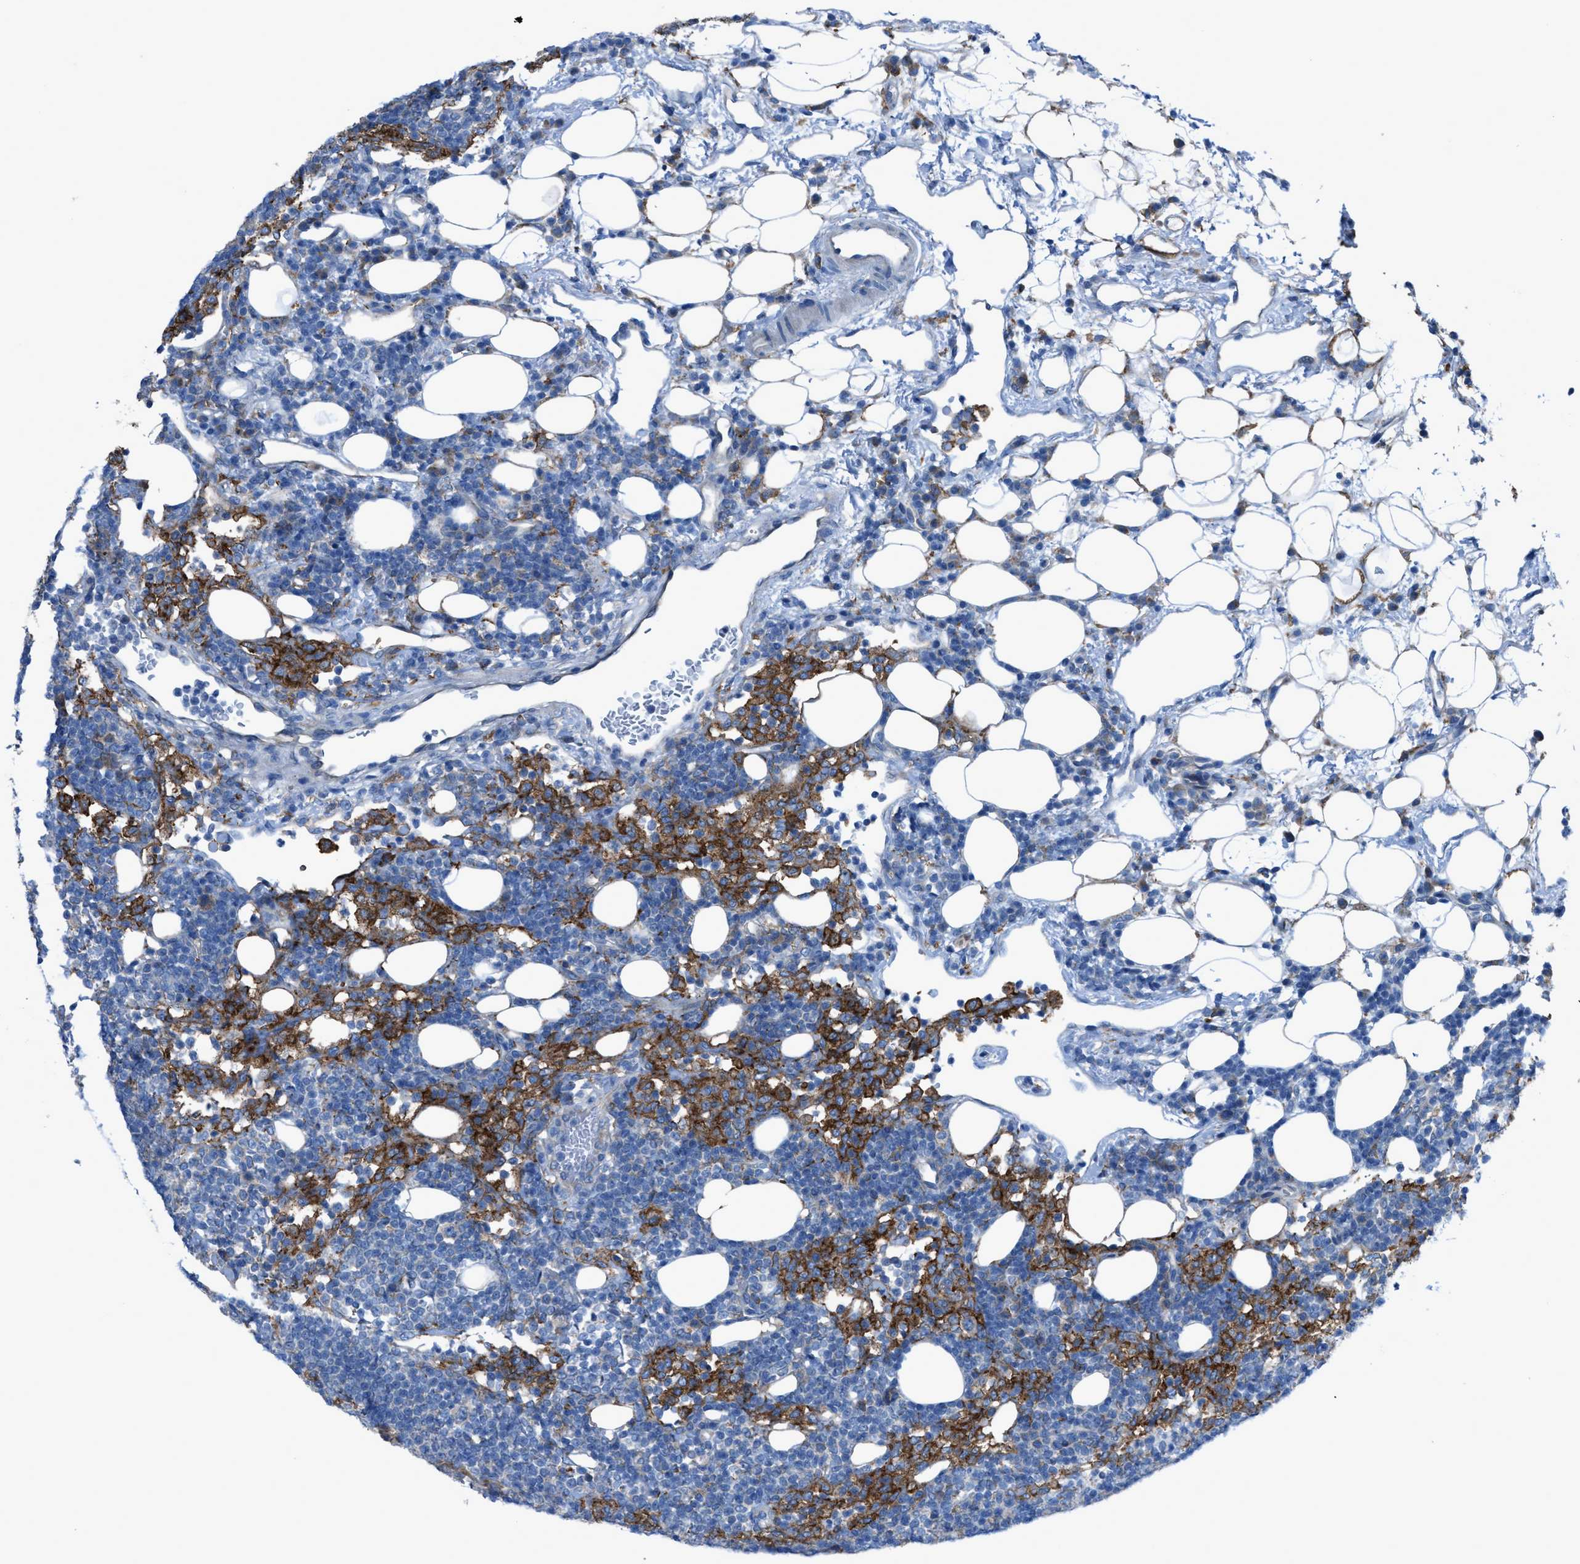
{"staining": {"intensity": "negative", "quantity": "none", "location": "none"}, "tissue": "lymph node", "cell_type": "Germinal center cells", "image_type": "normal", "snomed": [{"axis": "morphology", "description": "Normal tissue, NOS"}, {"axis": "morphology", "description": "Carcinoid, malignant, NOS"}, {"axis": "topography", "description": "Lymph node"}], "caption": "This is a histopathology image of IHC staining of normal lymph node, which shows no staining in germinal center cells. The staining is performed using DAB brown chromogen with nuclei counter-stained in using hematoxylin.", "gene": "EGFR", "patient": {"sex": "male", "age": 47}}